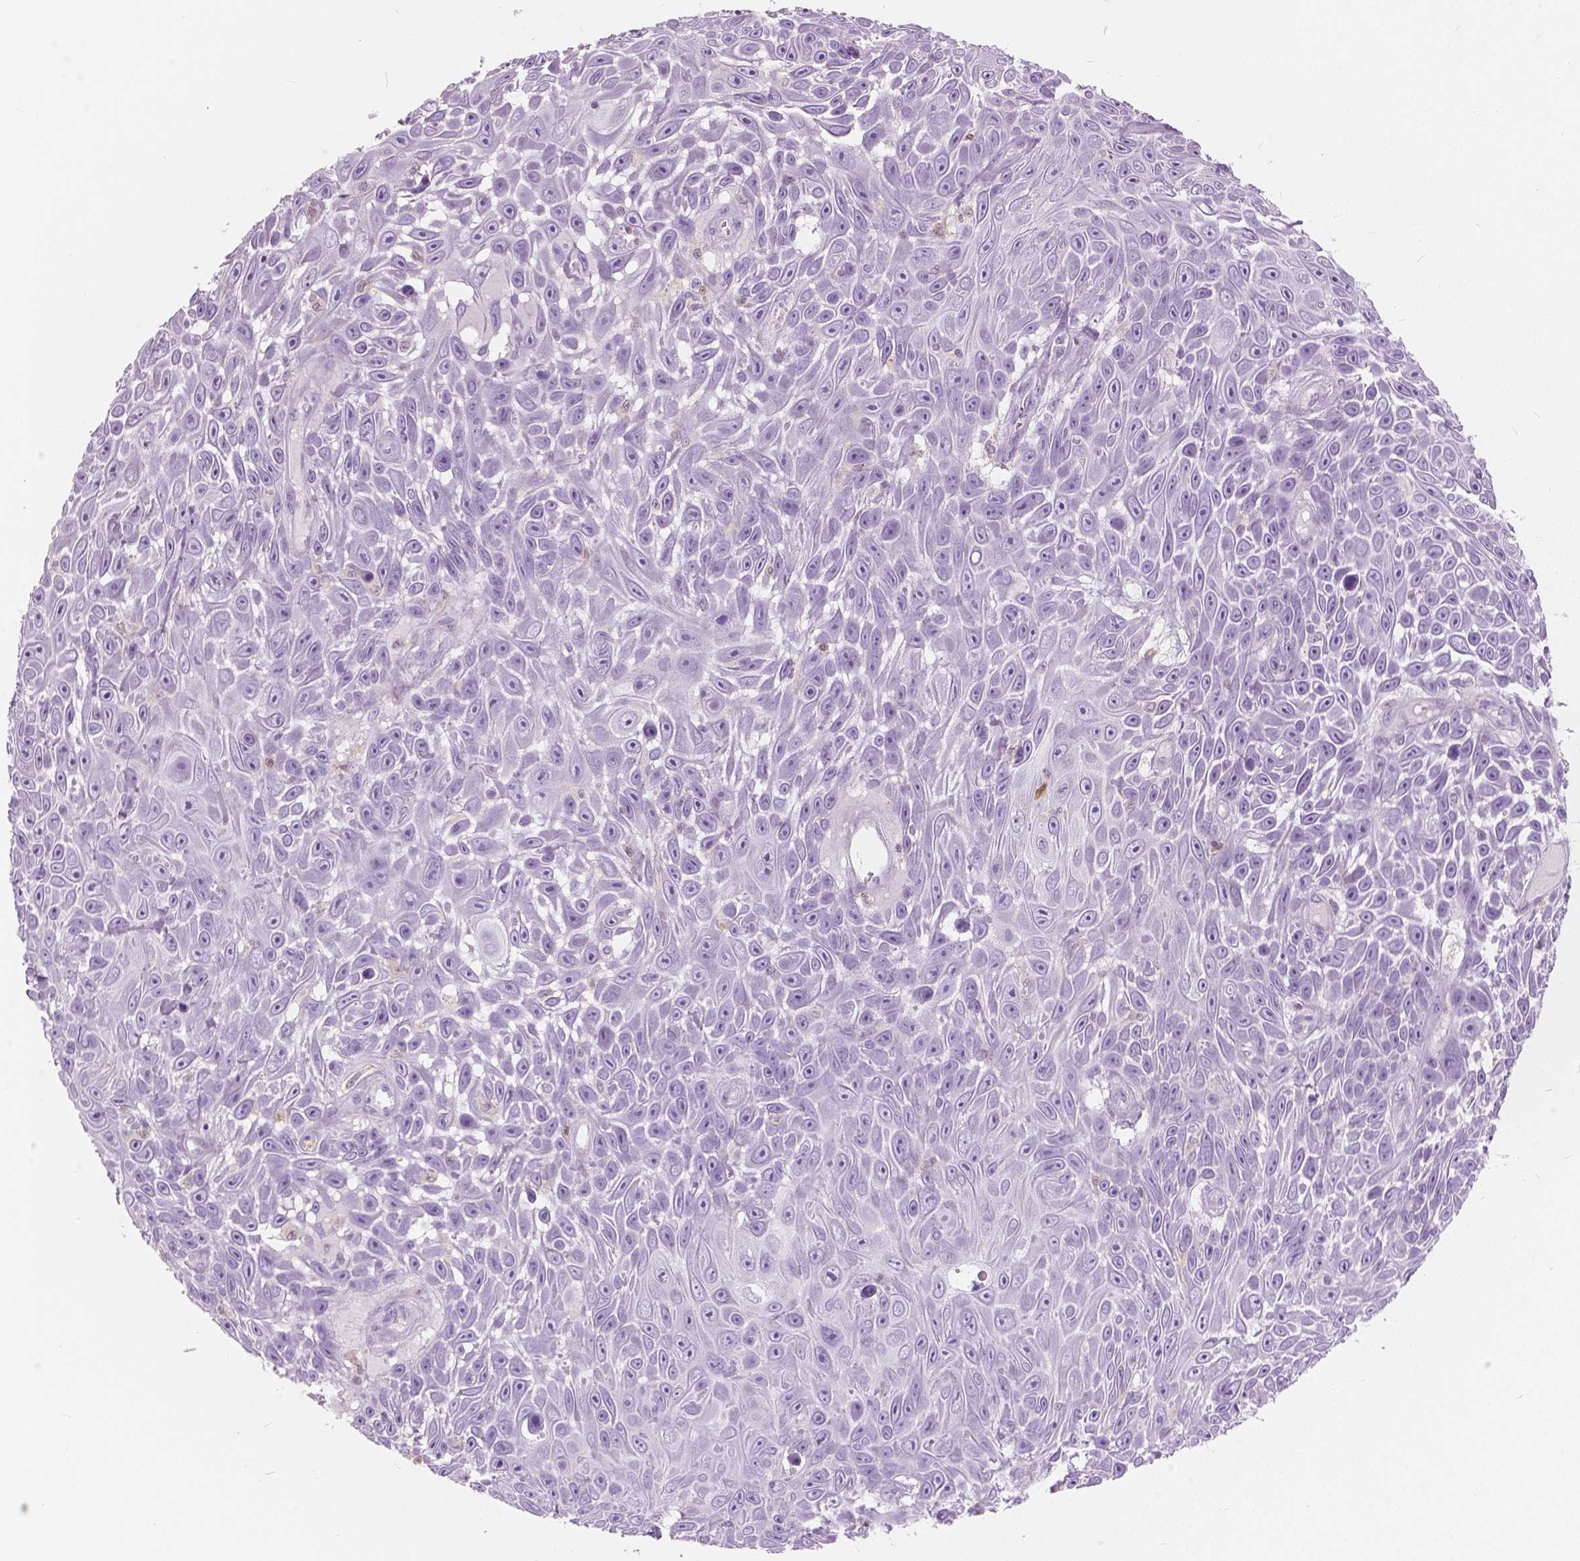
{"staining": {"intensity": "negative", "quantity": "none", "location": "none"}, "tissue": "skin cancer", "cell_type": "Tumor cells", "image_type": "cancer", "snomed": [{"axis": "morphology", "description": "Squamous cell carcinoma, NOS"}, {"axis": "topography", "description": "Skin"}], "caption": "An immunohistochemistry (IHC) image of skin cancer is shown. There is no staining in tumor cells of skin cancer.", "gene": "GALM", "patient": {"sex": "male", "age": 82}}